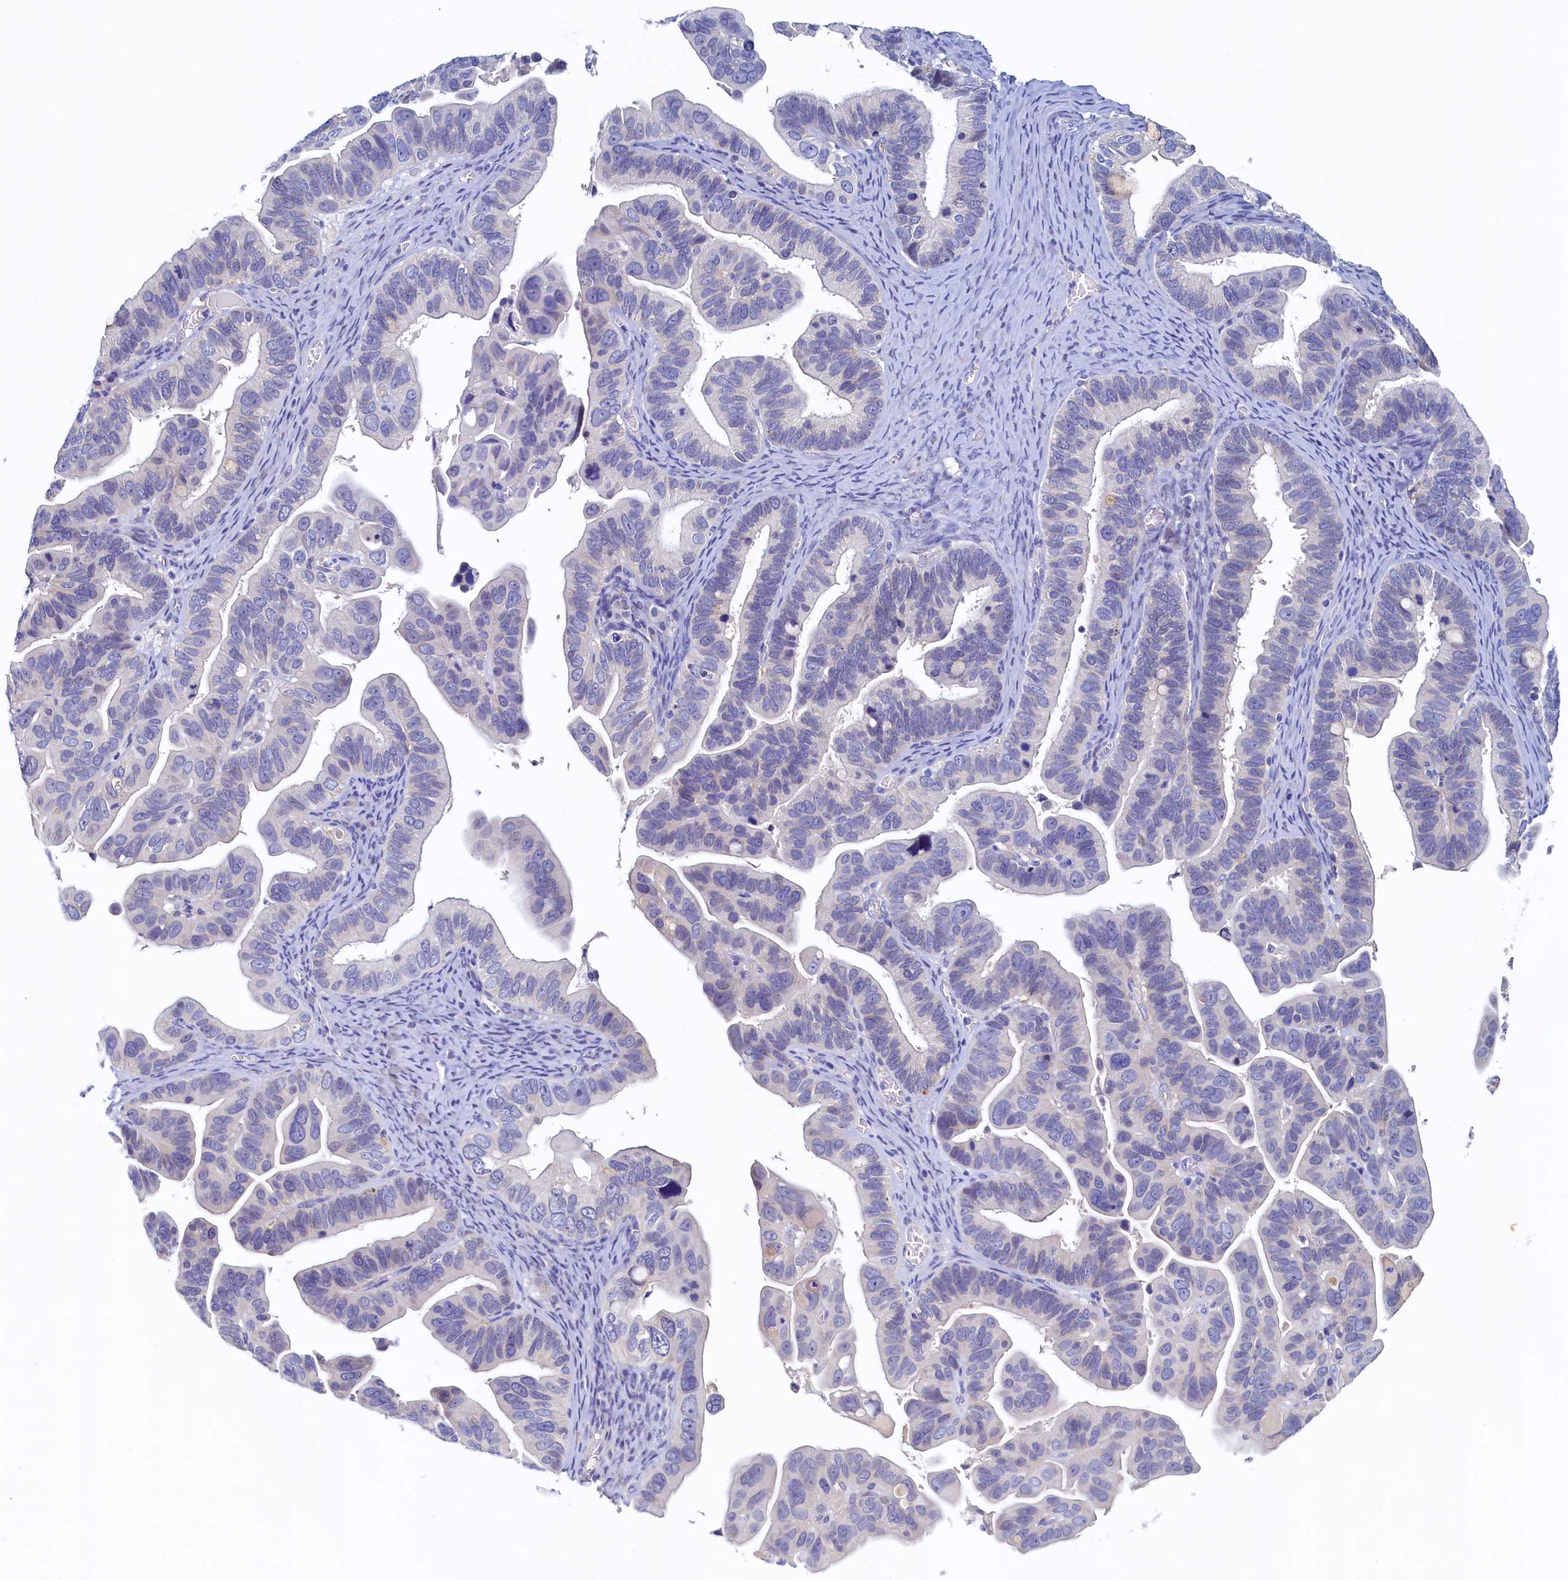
{"staining": {"intensity": "negative", "quantity": "none", "location": "none"}, "tissue": "ovarian cancer", "cell_type": "Tumor cells", "image_type": "cancer", "snomed": [{"axis": "morphology", "description": "Cystadenocarcinoma, serous, NOS"}, {"axis": "topography", "description": "Ovary"}], "caption": "Immunohistochemical staining of human ovarian cancer (serous cystadenocarcinoma) demonstrates no significant expression in tumor cells. The staining is performed using DAB brown chromogen with nuclei counter-stained in using hematoxylin.", "gene": "DTD1", "patient": {"sex": "female", "age": 56}}